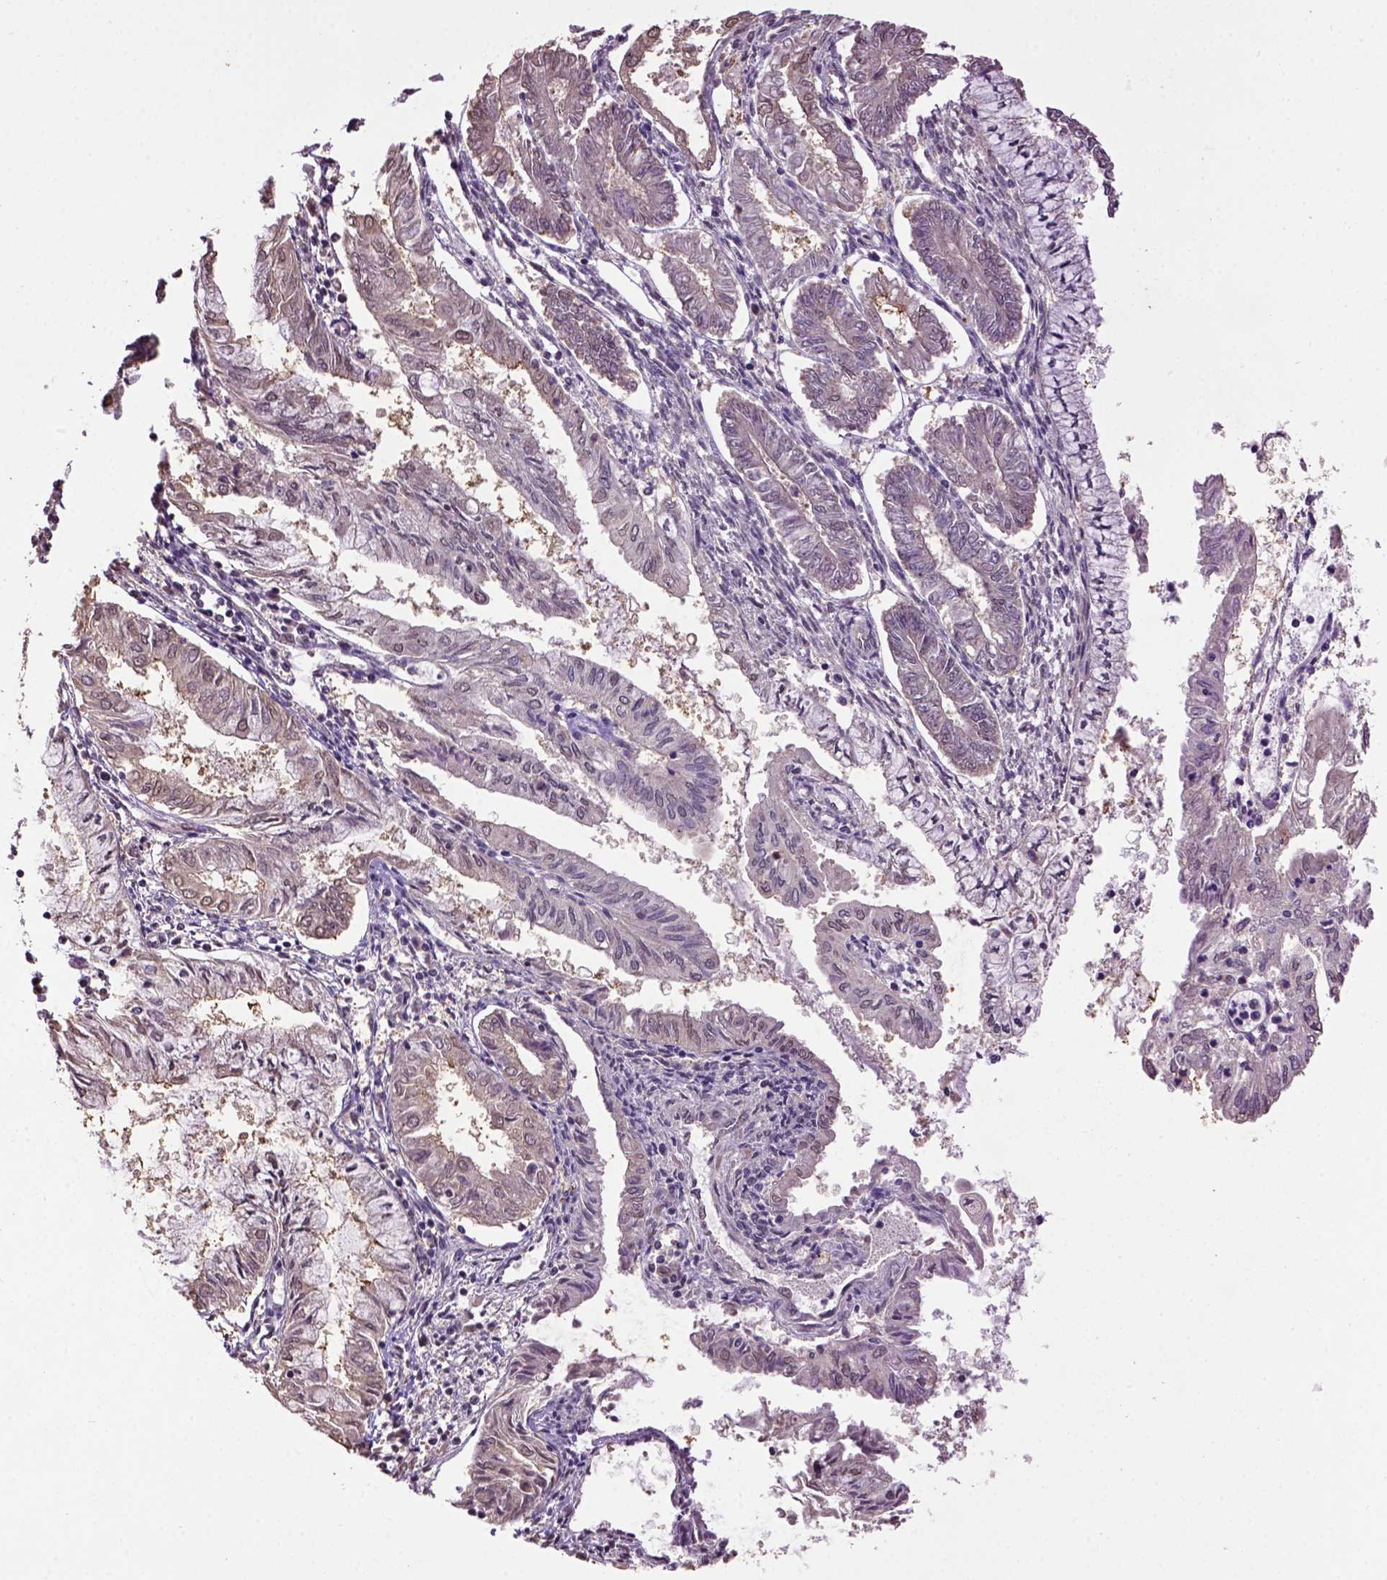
{"staining": {"intensity": "weak", "quantity": "<25%", "location": "cytoplasmic/membranous"}, "tissue": "endometrial cancer", "cell_type": "Tumor cells", "image_type": "cancer", "snomed": [{"axis": "morphology", "description": "Adenocarcinoma, NOS"}, {"axis": "topography", "description": "Endometrium"}], "caption": "The image exhibits no significant staining in tumor cells of endometrial cancer.", "gene": "WDR17", "patient": {"sex": "female", "age": 68}}